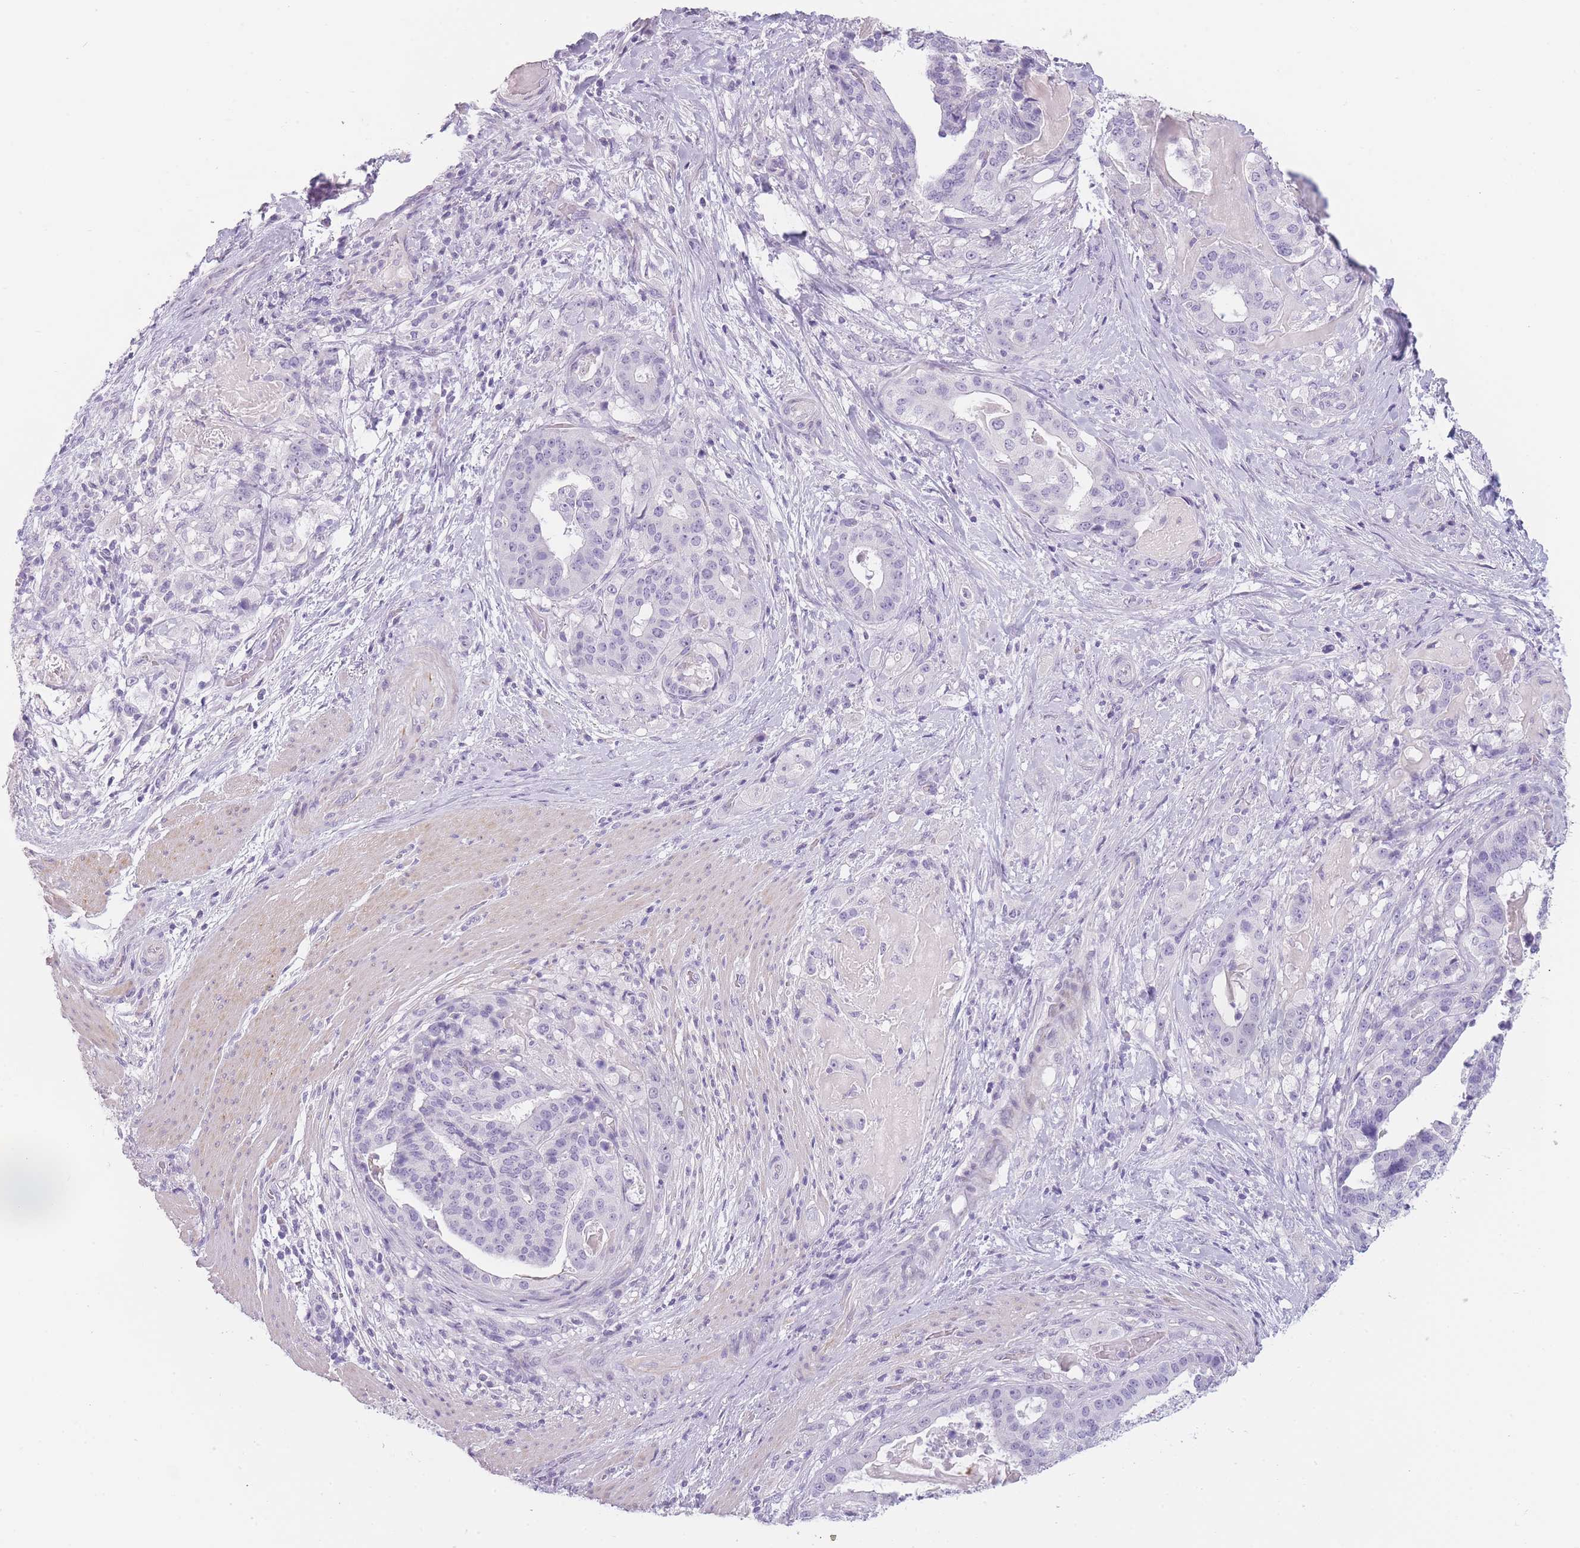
{"staining": {"intensity": "negative", "quantity": "none", "location": "none"}, "tissue": "stomach cancer", "cell_type": "Tumor cells", "image_type": "cancer", "snomed": [{"axis": "morphology", "description": "Adenocarcinoma, NOS"}, {"axis": "topography", "description": "Stomach"}], "caption": "This is an immunohistochemistry (IHC) micrograph of human stomach cancer (adenocarcinoma). There is no expression in tumor cells.", "gene": "TMEM236", "patient": {"sex": "male", "age": 48}}